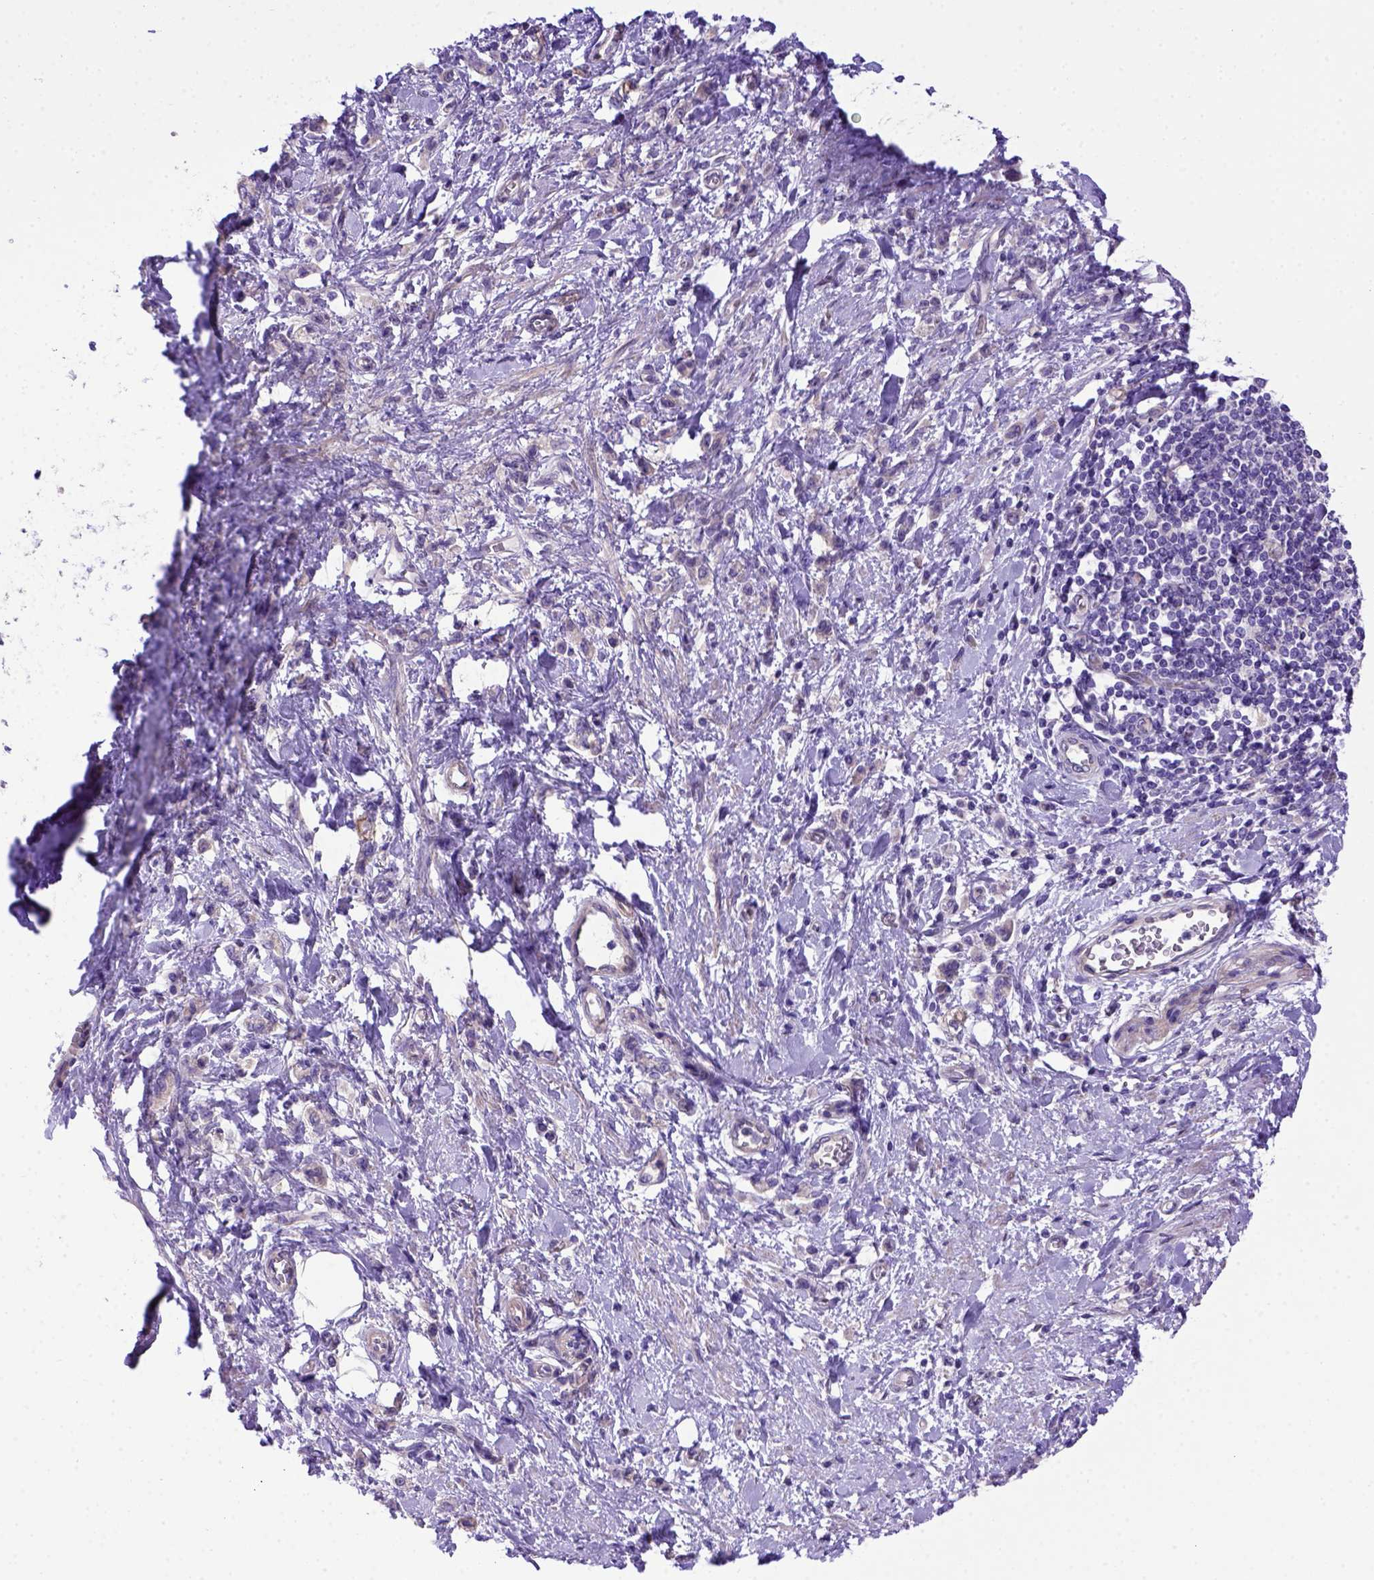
{"staining": {"intensity": "negative", "quantity": "none", "location": "none"}, "tissue": "stomach cancer", "cell_type": "Tumor cells", "image_type": "cancer", "snomed": [{"axis": "morphology", "description": "Adenocarcinoma, NOS"}, {"axis": "topography", "description": "Stomach"}], "caption": "This image is of stomach cancer (adenocarcinoma) stained with immunohistochemistry to label a protein in brown with the nuclei are counter-stained blue. There is no expression in tumor cells. (Stains: DAB (3,3'-diaminobenzidine) immunohistochemistry with hematoxylin counter stain, Microscopy: brightfield microscopy at high magnification).", "gene": "ADAM12", "patient": {"sex": "male", "age": 77}}